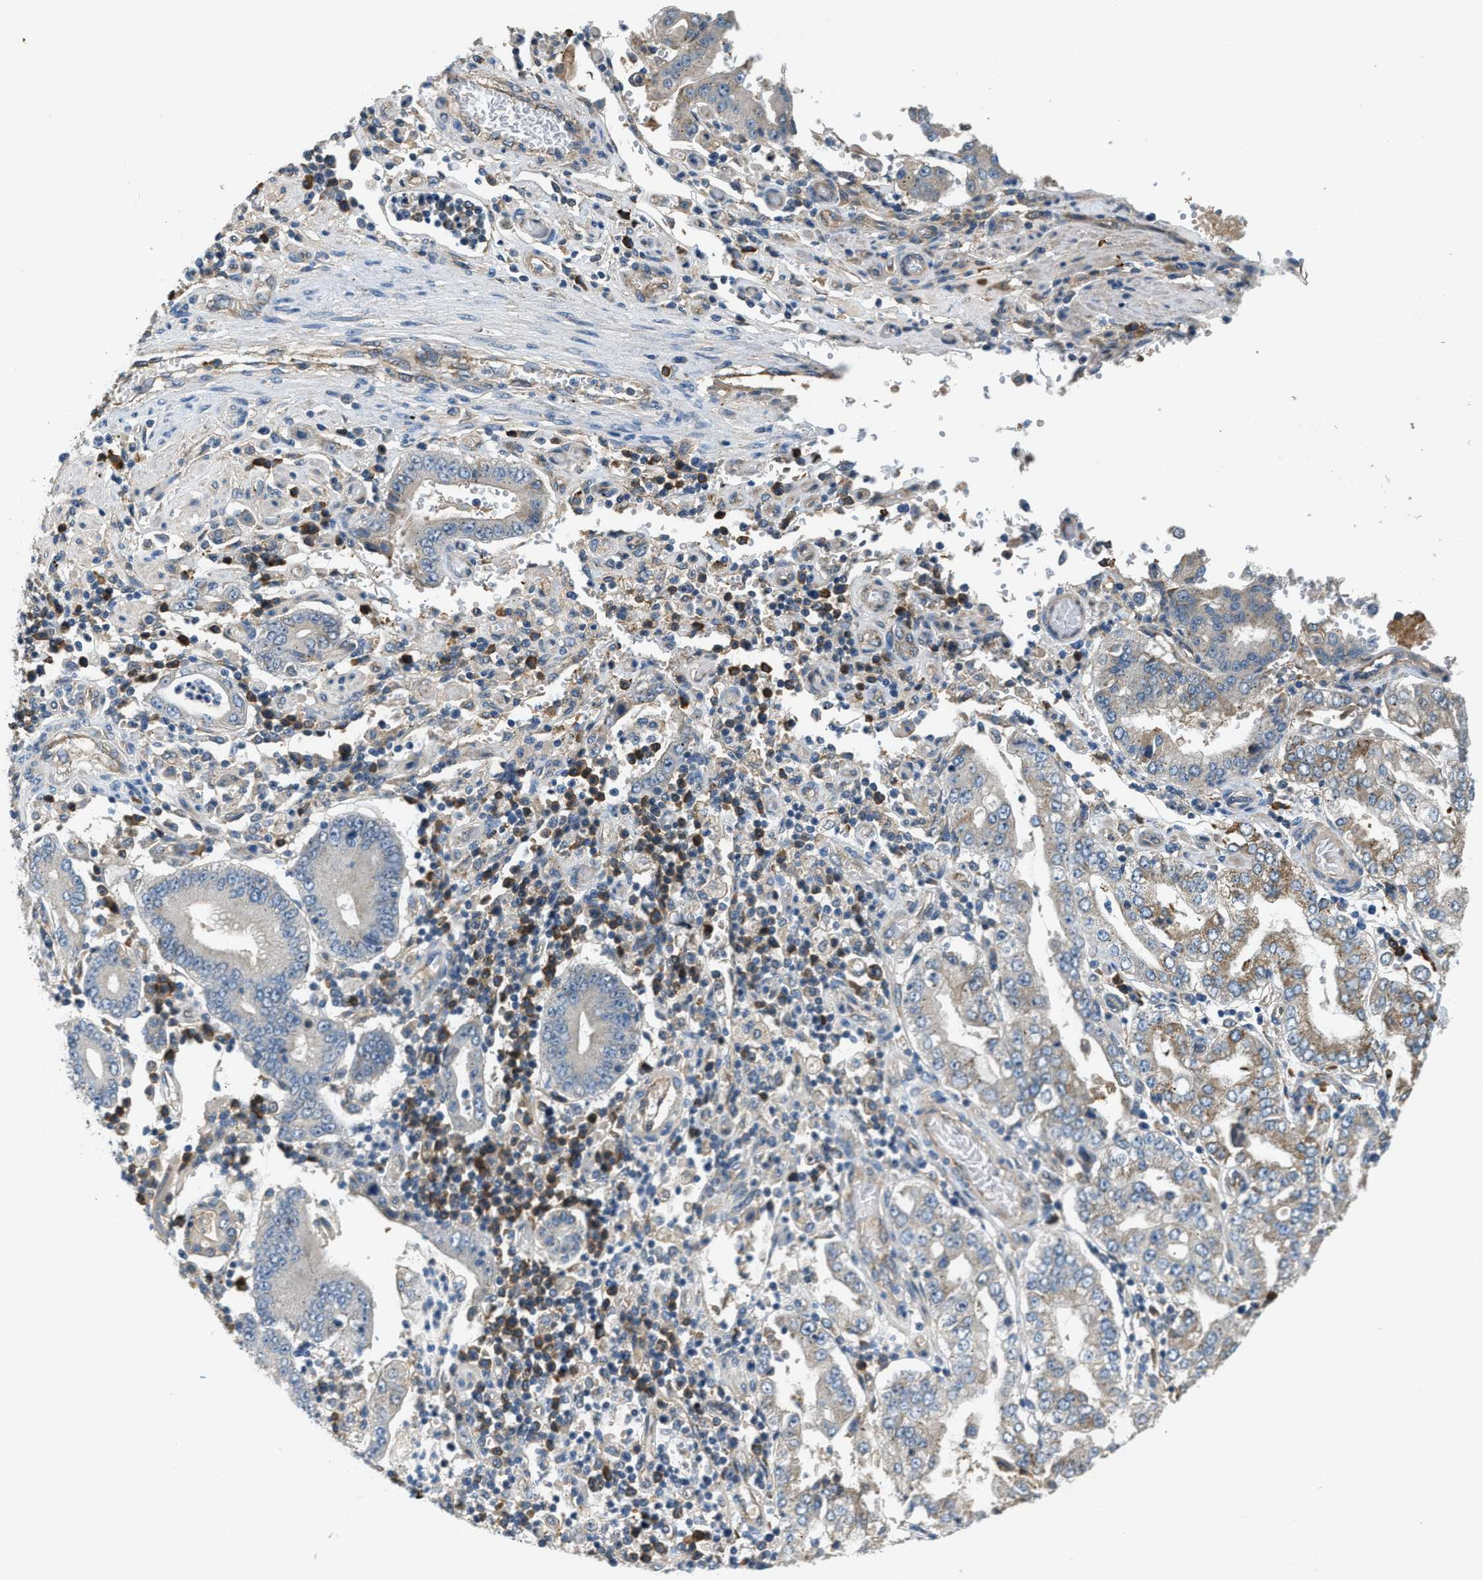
{"staining": {"intensity": "weak", "quantity": "25%-75%", "location": "cytoplasmic/membranous"}, "tissue": "stomach cancer", "cell_type": "Tumor cells", "image_type": "cancer", "snomed": [{"axis": "morphology", "description": "Adenocarcinoma, NOS"}, {"axis": "topography", "description": "Stomach"}], "caption": "Adenocarcinoma (stomach) tissue shows weak cytoplasmic/membranous expression in about 25%-75% of tumor cells, visualized by immunohistochemistry. The staining was performed using DAB, with brown indicating positive protein expression. Nuclei are stained blue with hematoxylin.", "gene": "CFLAR", "patient": {"sex": "male", "age": 76}}